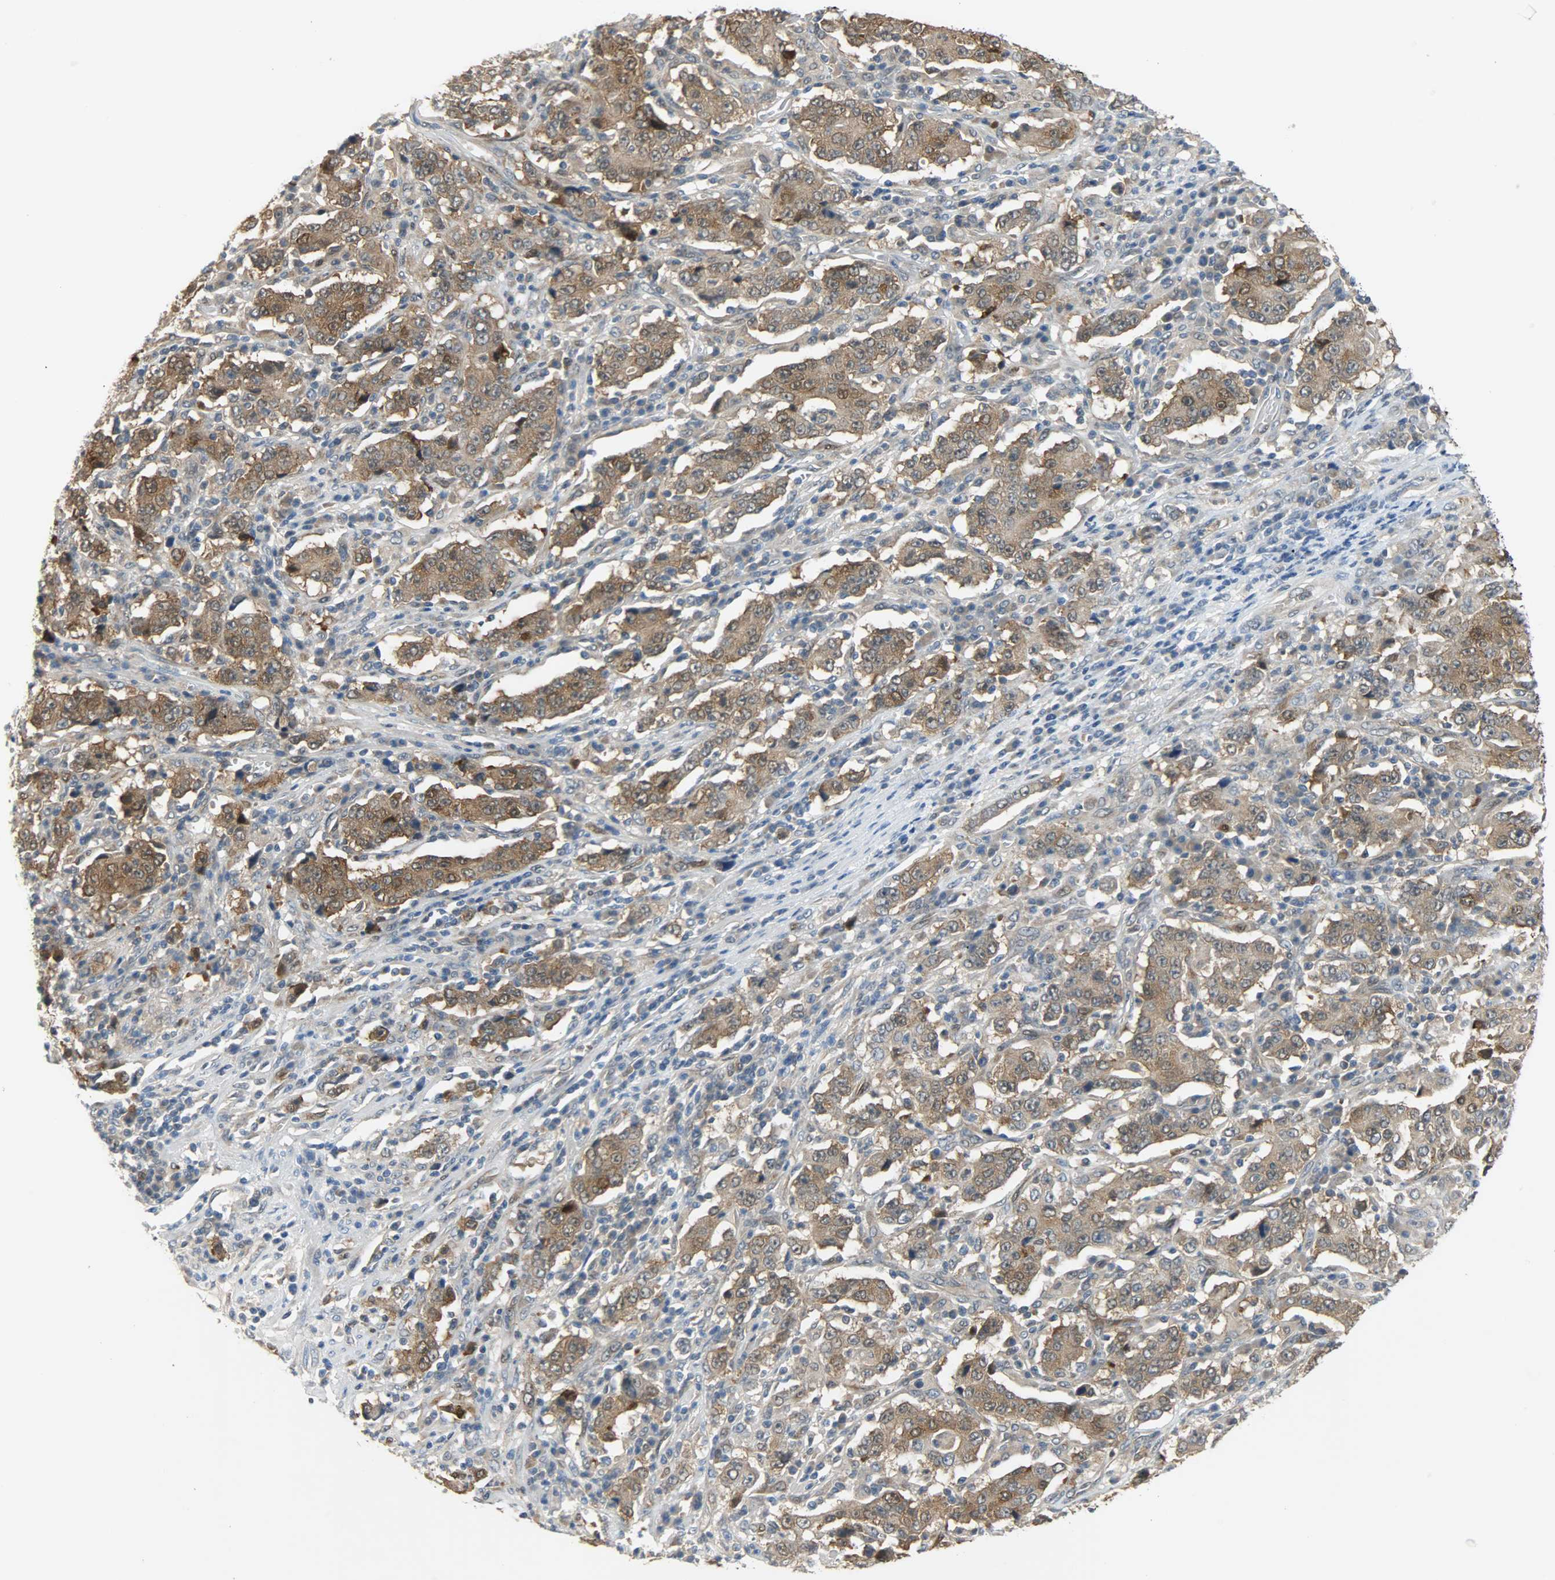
{"staining": {"intensity": "strong", "quantity": ">75%", "location": "cytoplasmic/membranous,nuclear"}, "tissue": "stomach cancer", "cell_type": "Tumor cells", "image_type": "cancer", "snomed": [{"axis": "morphology", "description": "Normal tissue, NOS"}, {"axis": "morphology", "description": "Adenocarcinoma, NOS"}, {"axis": "topography", "description": "Stomach, upper"}, {"axis": "topography", "description": "Stomach"}], "caption": "This is a histology image of IHC staining of stomach cancer, which shows strong positivity in the cytoplasmic/membranous and nuclear of tumor cells.", "gene": "EIF4EBP1", "patient": {"sex": "male", "age": 59}}